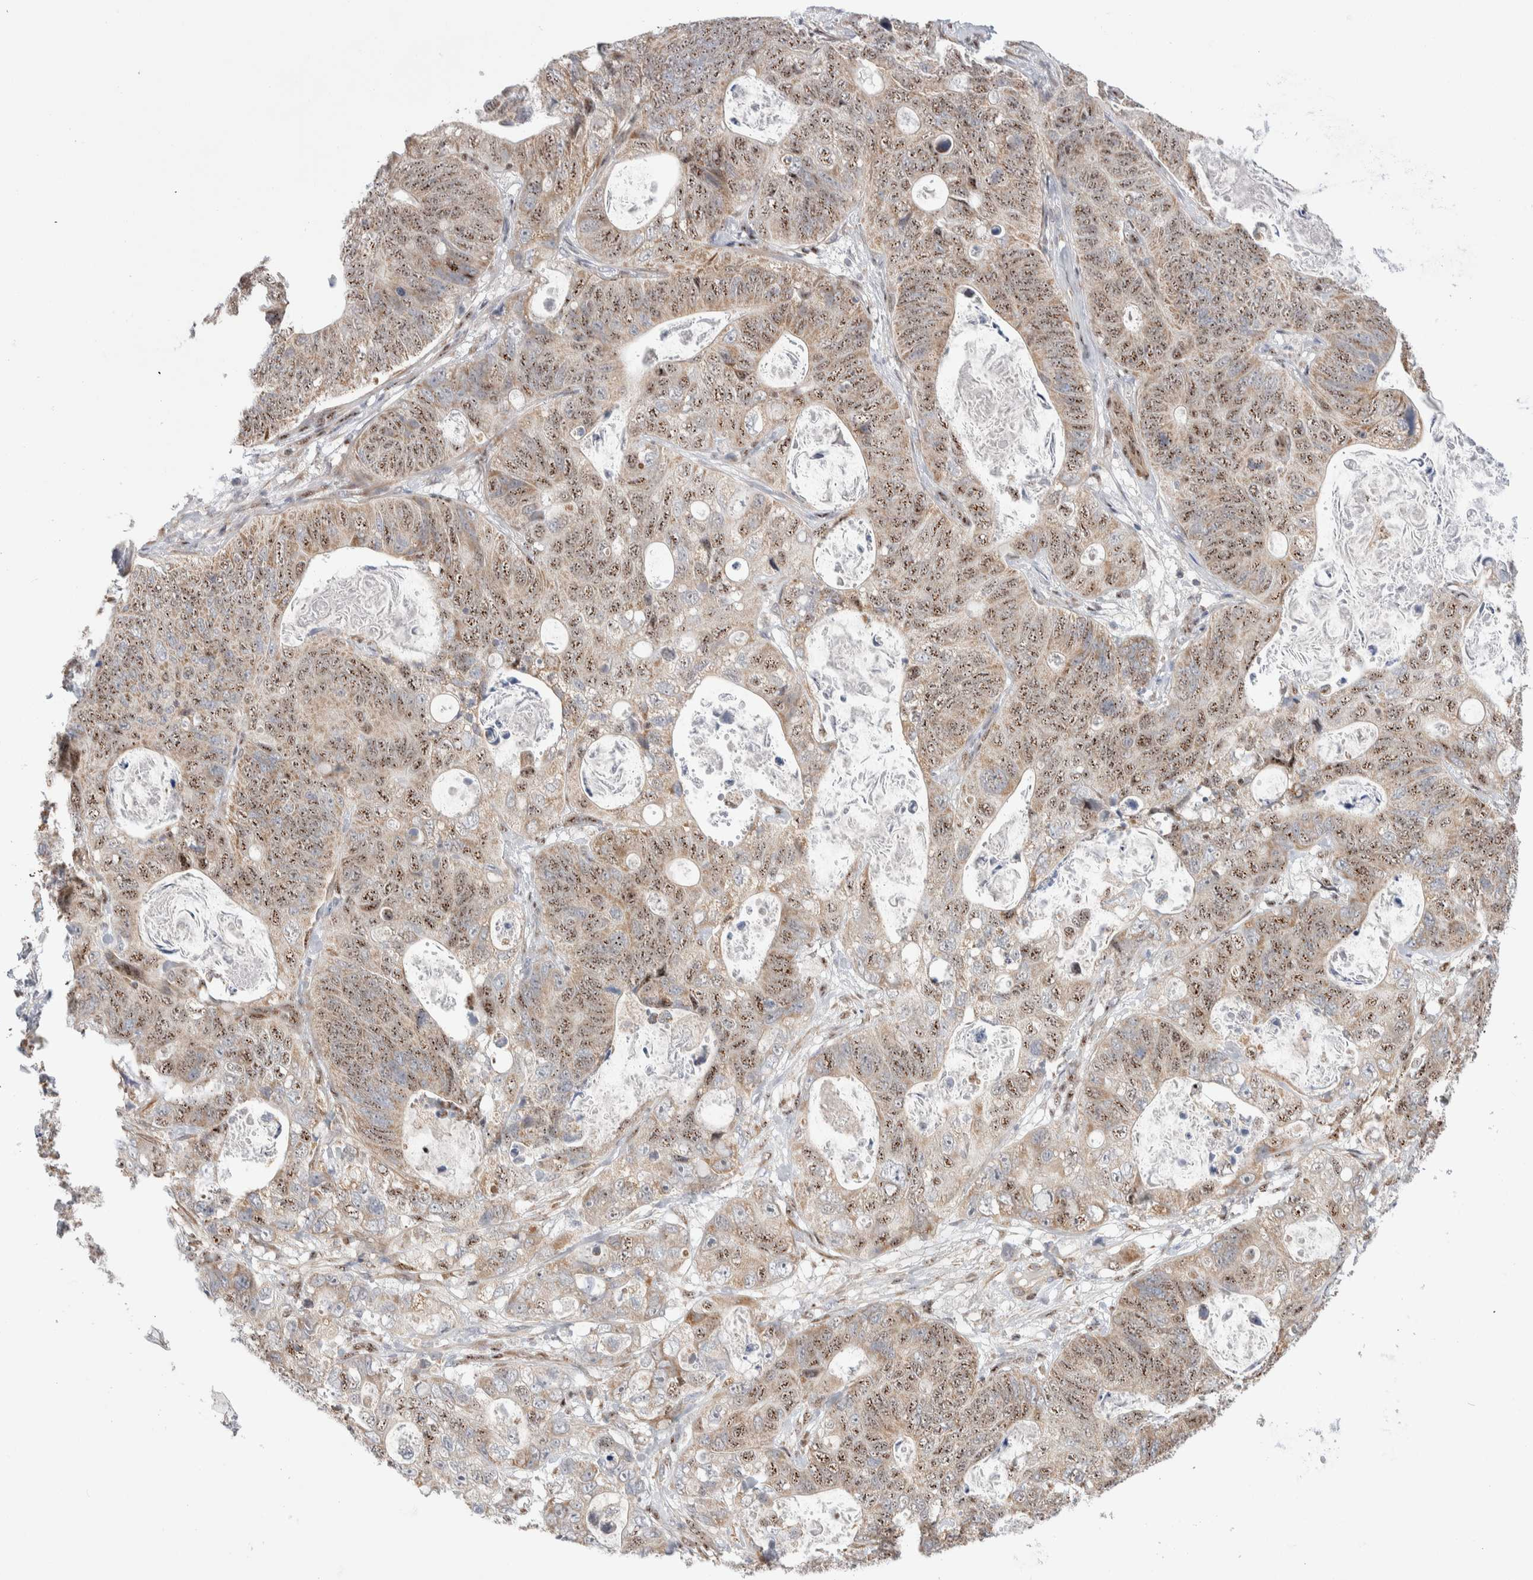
{"staining": {"intensity": "moderate", "quantity": ">75%", "location": "nuclear"}, "tissue": "stomach cancer", "cell_type": "Tumor cells", "image_type": "cancer", "snomed": [{"axis": "morphology", "description": "Normal tissue, NOS"}, {"axis": "morphology", "description": "Adenocarcinoma, NOS"}, {"axis": "topography", "description": "Stomach"}], "caption": "Stomach cancer stained for a protein exhibits moderate nuclear positivity in tumor cells.", "gene": "ZNF695", "patient": {"sex": "female", "age": 89}}